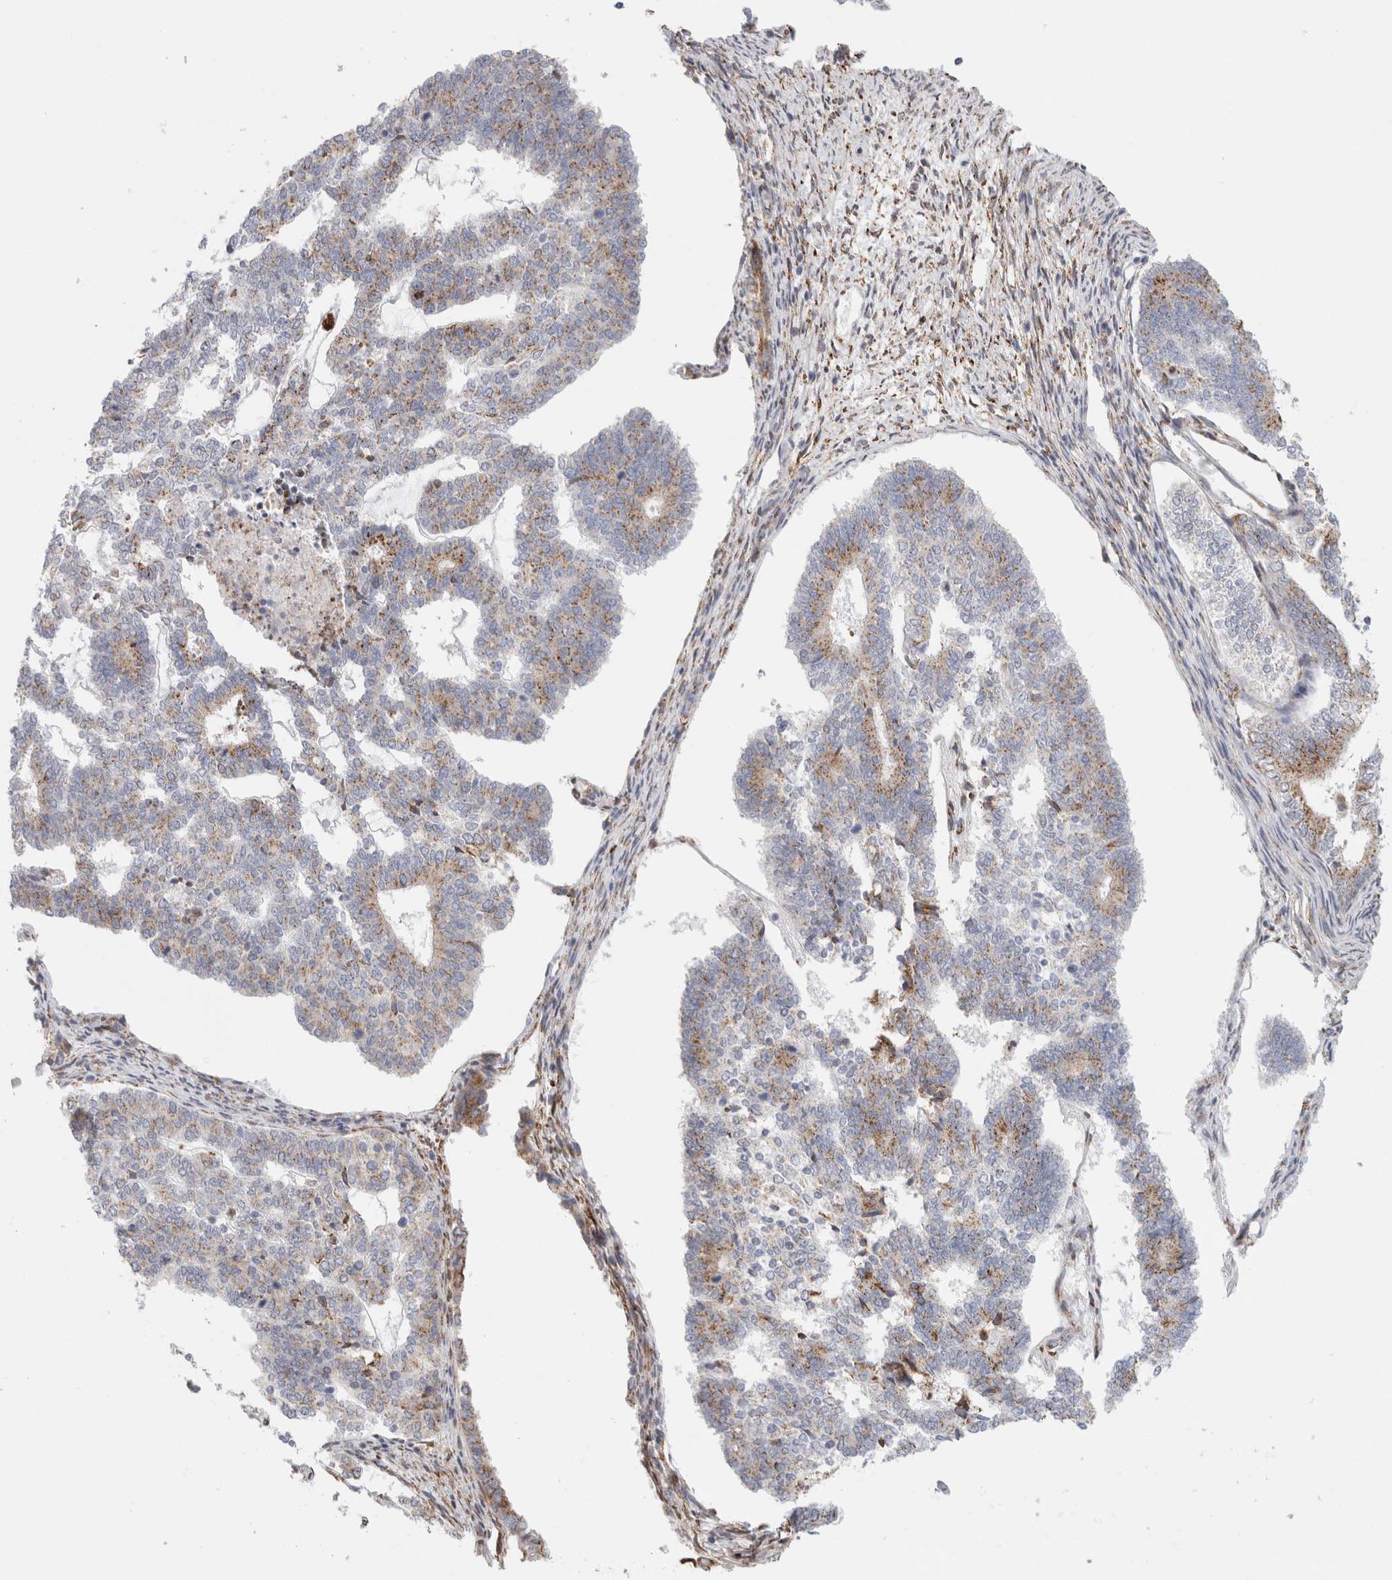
{"staining": {"intensity": "weak", "quantity": ">75%", "location": "cytoplasmic/membranous"}, "tissue": "endometrial cancer", "cell_type": "Tumor cells", "image_type": "cancer", "snomed": [{"axis": "morphology", "description": "Adenocarcinoma, NOS"}, {"axis": "topography", "description": "Endometrium"}], "caption": "The micrograph exhibits immunohistochemical staining of endometrial adenocarcinoma. There is weak cytoplasmic/membranous staining is identified in about >75% of tumor cells. The protein is shown in brown color, while the nuclei are stained blue.", "gene": "MCFD2", "patient": {"sex": "female", "age": 70}}